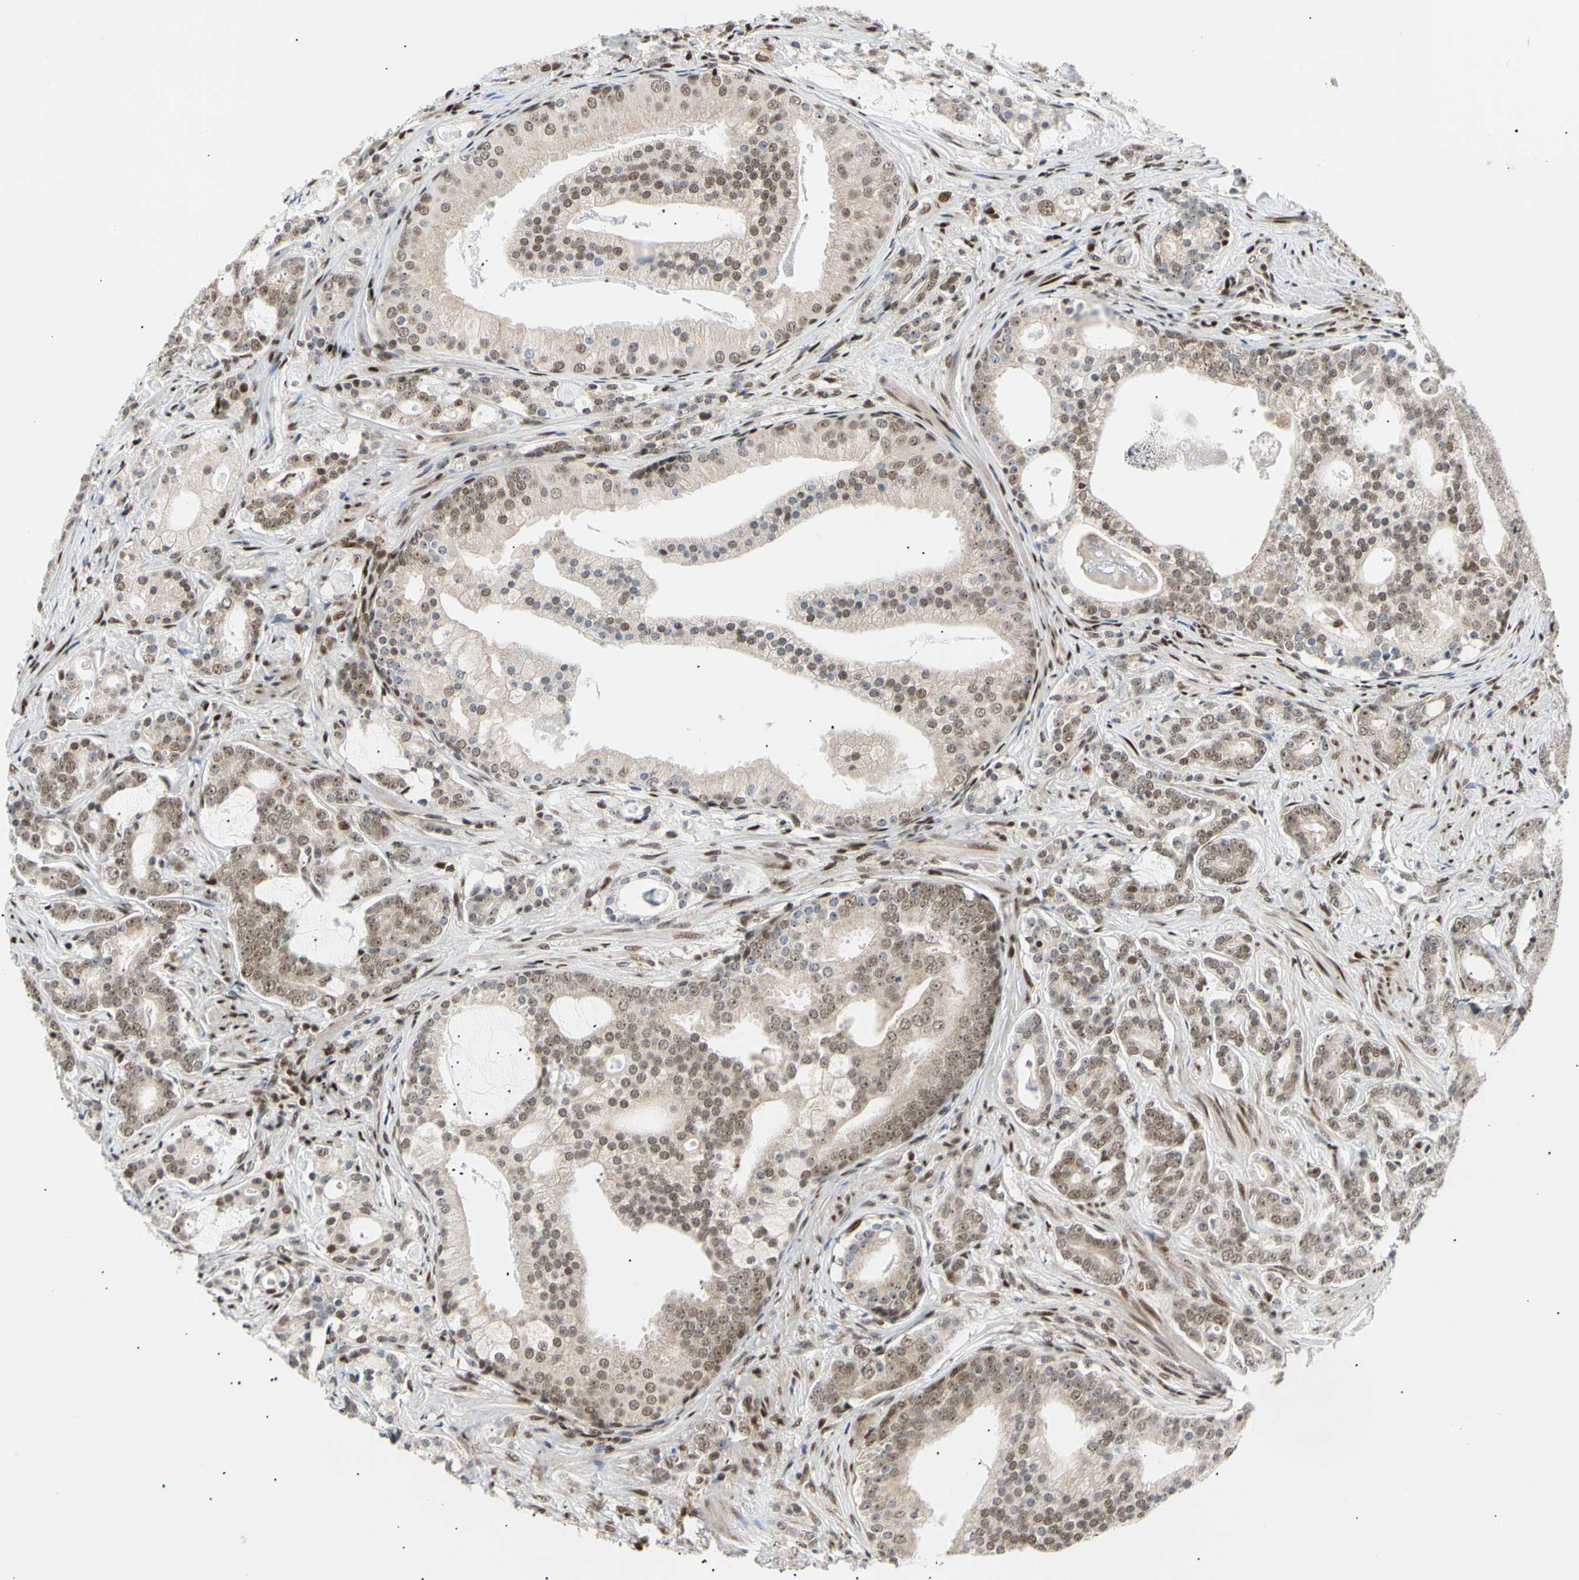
{"staining": {"intensity": "moderate", "quantity": "25%-75%", "location": "nuclear"}, "tissue": "prostate cancer", "cell_type": "Tumor cells", "image_type": "cancer", "snomed": [{"axis": "morphology", "description": "Adenocarcinoma, Low grade"}, {"axis": "topography", "description": "Prostate"}], "caption": "Moderate nuclear protein positivity is identified in about 25%-75% of tumor cells in prostate cancer. The staining was performed using DAB (3,3'-diaminobenzidine), with brown indicating positive protein expression. Nuclei are stained blue with hematoxylin.", "gene": "E2F1", "patient": {"sex": "male", "age": 58}}